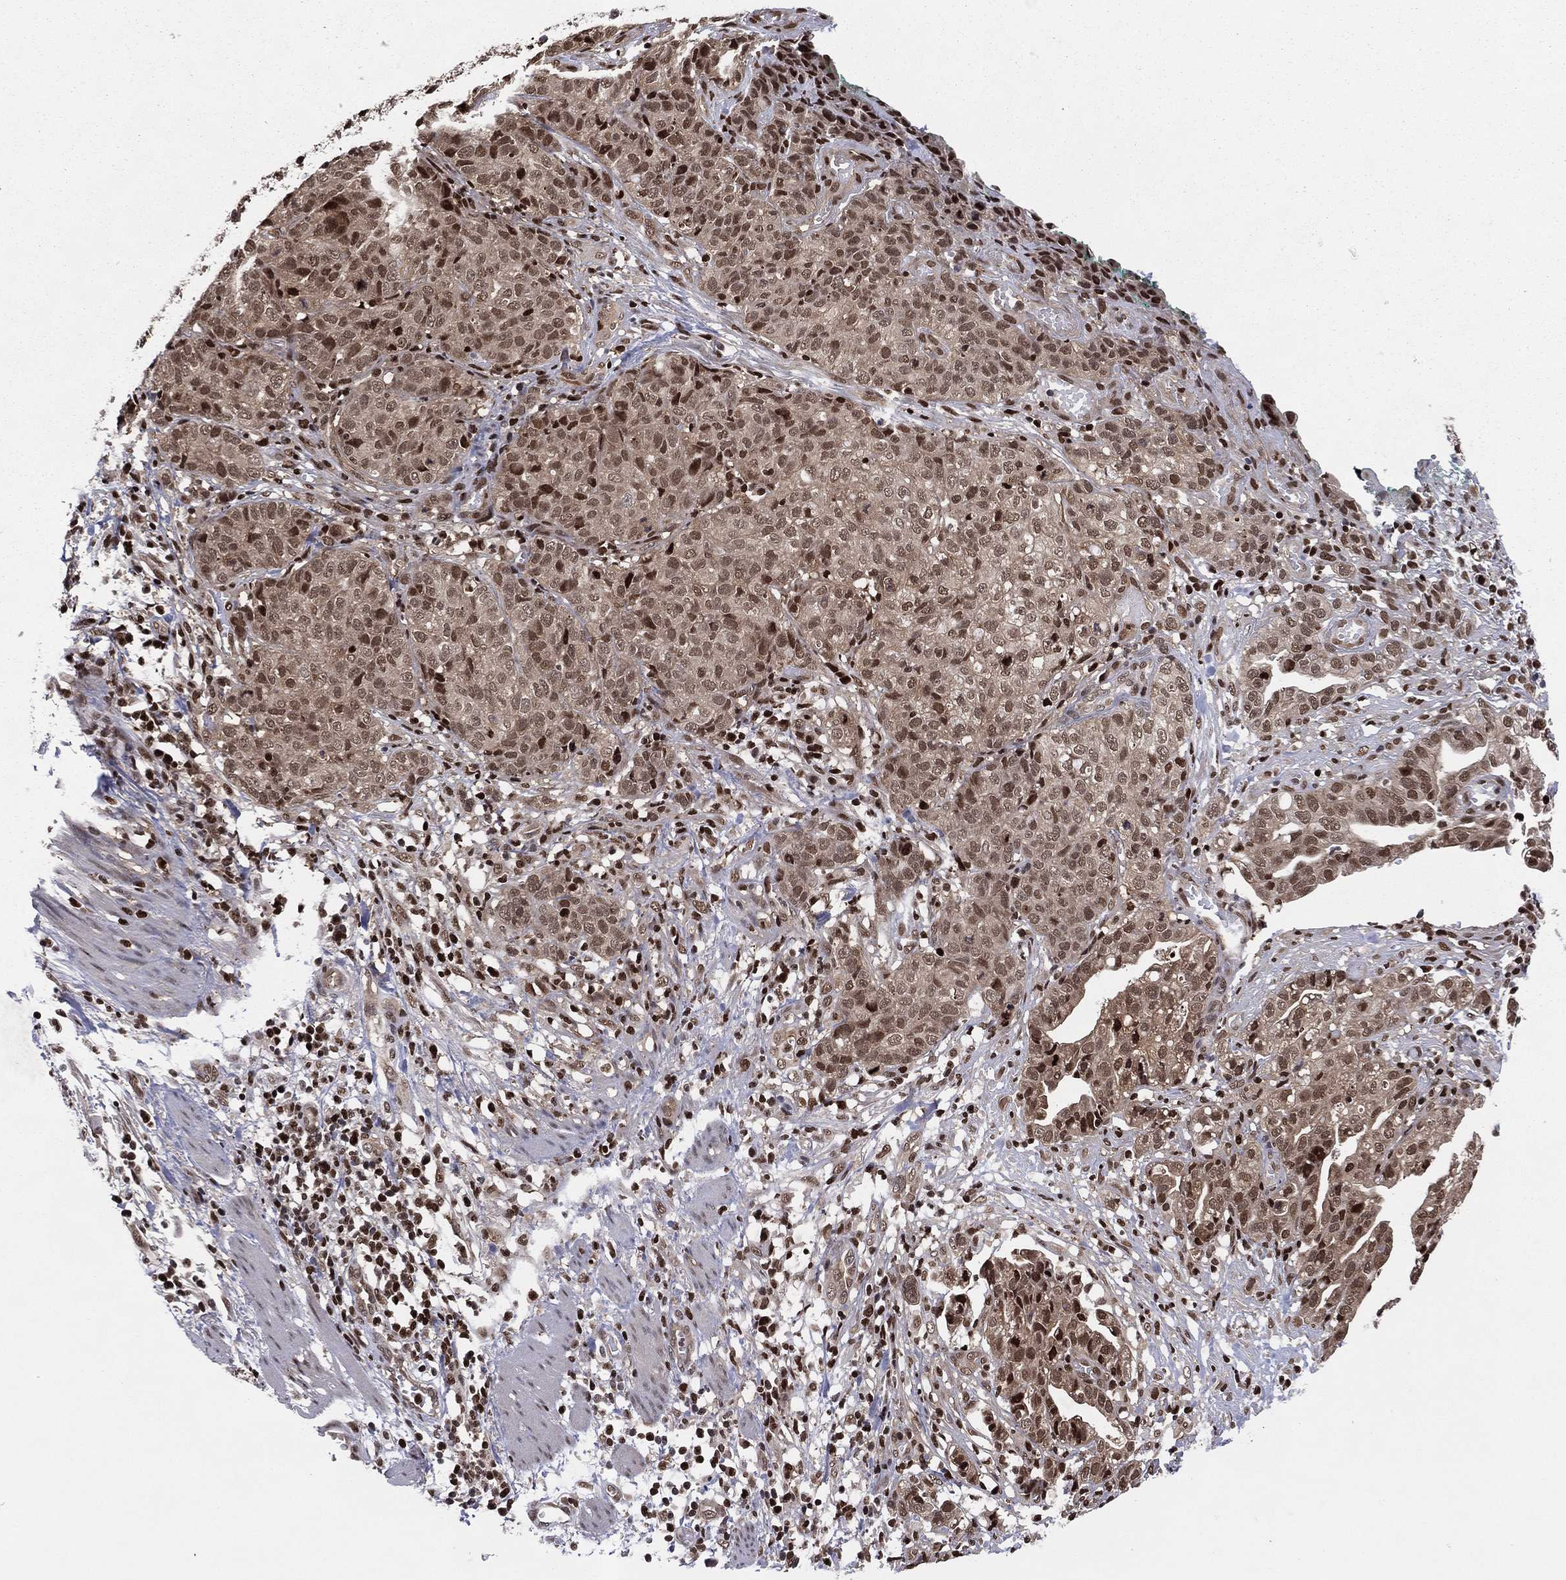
{"staining": {"intensity": "strong", "quantity": "25%-75%", "location": "cytoplasmic/membranous,nuclear"}, "tissue": "stomach cancer", "cell_type": "Tumor cells", "image_type": "cancer", "snomed": [{"axis": "morphology", "description": "Adenocarcinoma, NOS"}, {"axis": "topography", "description": "Stomach, upper"}], "caption": "IHC micrograph of stomach adenocarcinoma stained for a protein (brown), which displays high levels of strong cytoplasmic/membranous and nuclear positivity in approximately 25%-75% of tumor cells.", "gene": "PSMA1", "patient": {"sex": "female", "age": 67}}